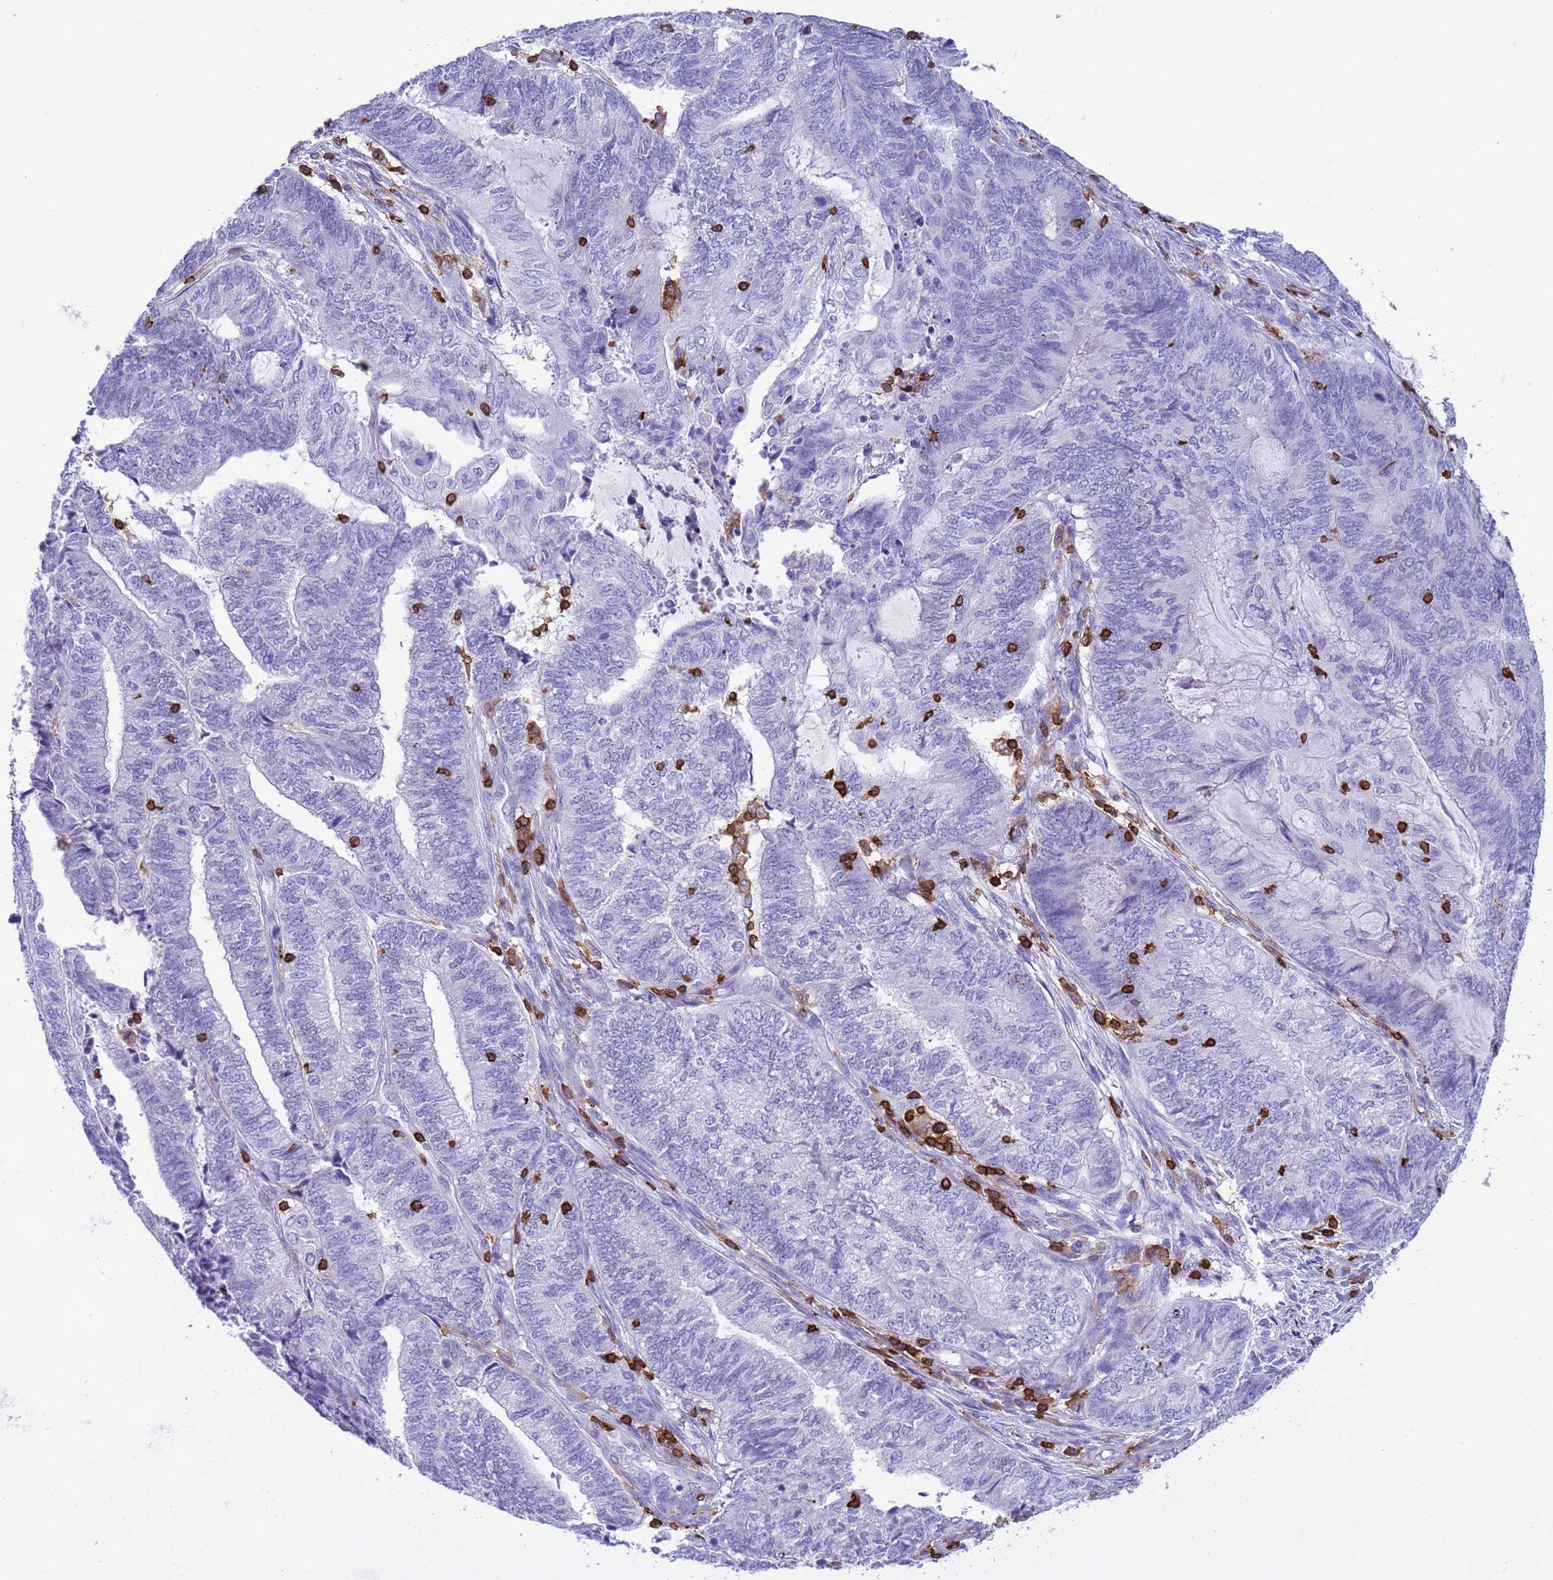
{"staining": {"intensity": "negative", "quantity": "none", "location": "none"}, "tissue": "endometrial cancer", "cell_type": "Tumor cells", "image_type": "cancer", "snomed": [{"axis": "morphology", "description": "Adenocarcinoma, NOS"}, {"axis": "topography", "description": "Uterus"}, {"axis": "topography", "description": "Endometrium"}], "caption": "Tumor cells are negative for brown protein staining in endometrial cancer (adenocarcinoma). (Stains: DAB (3,3'-diaminobenzidine) immunohistochemistry with hematoxylin counter stain, Microscopy: brightfield microscopy at high magnification).", "gene": "IRF5", "patient": {"sex": "female", "age": 70}}